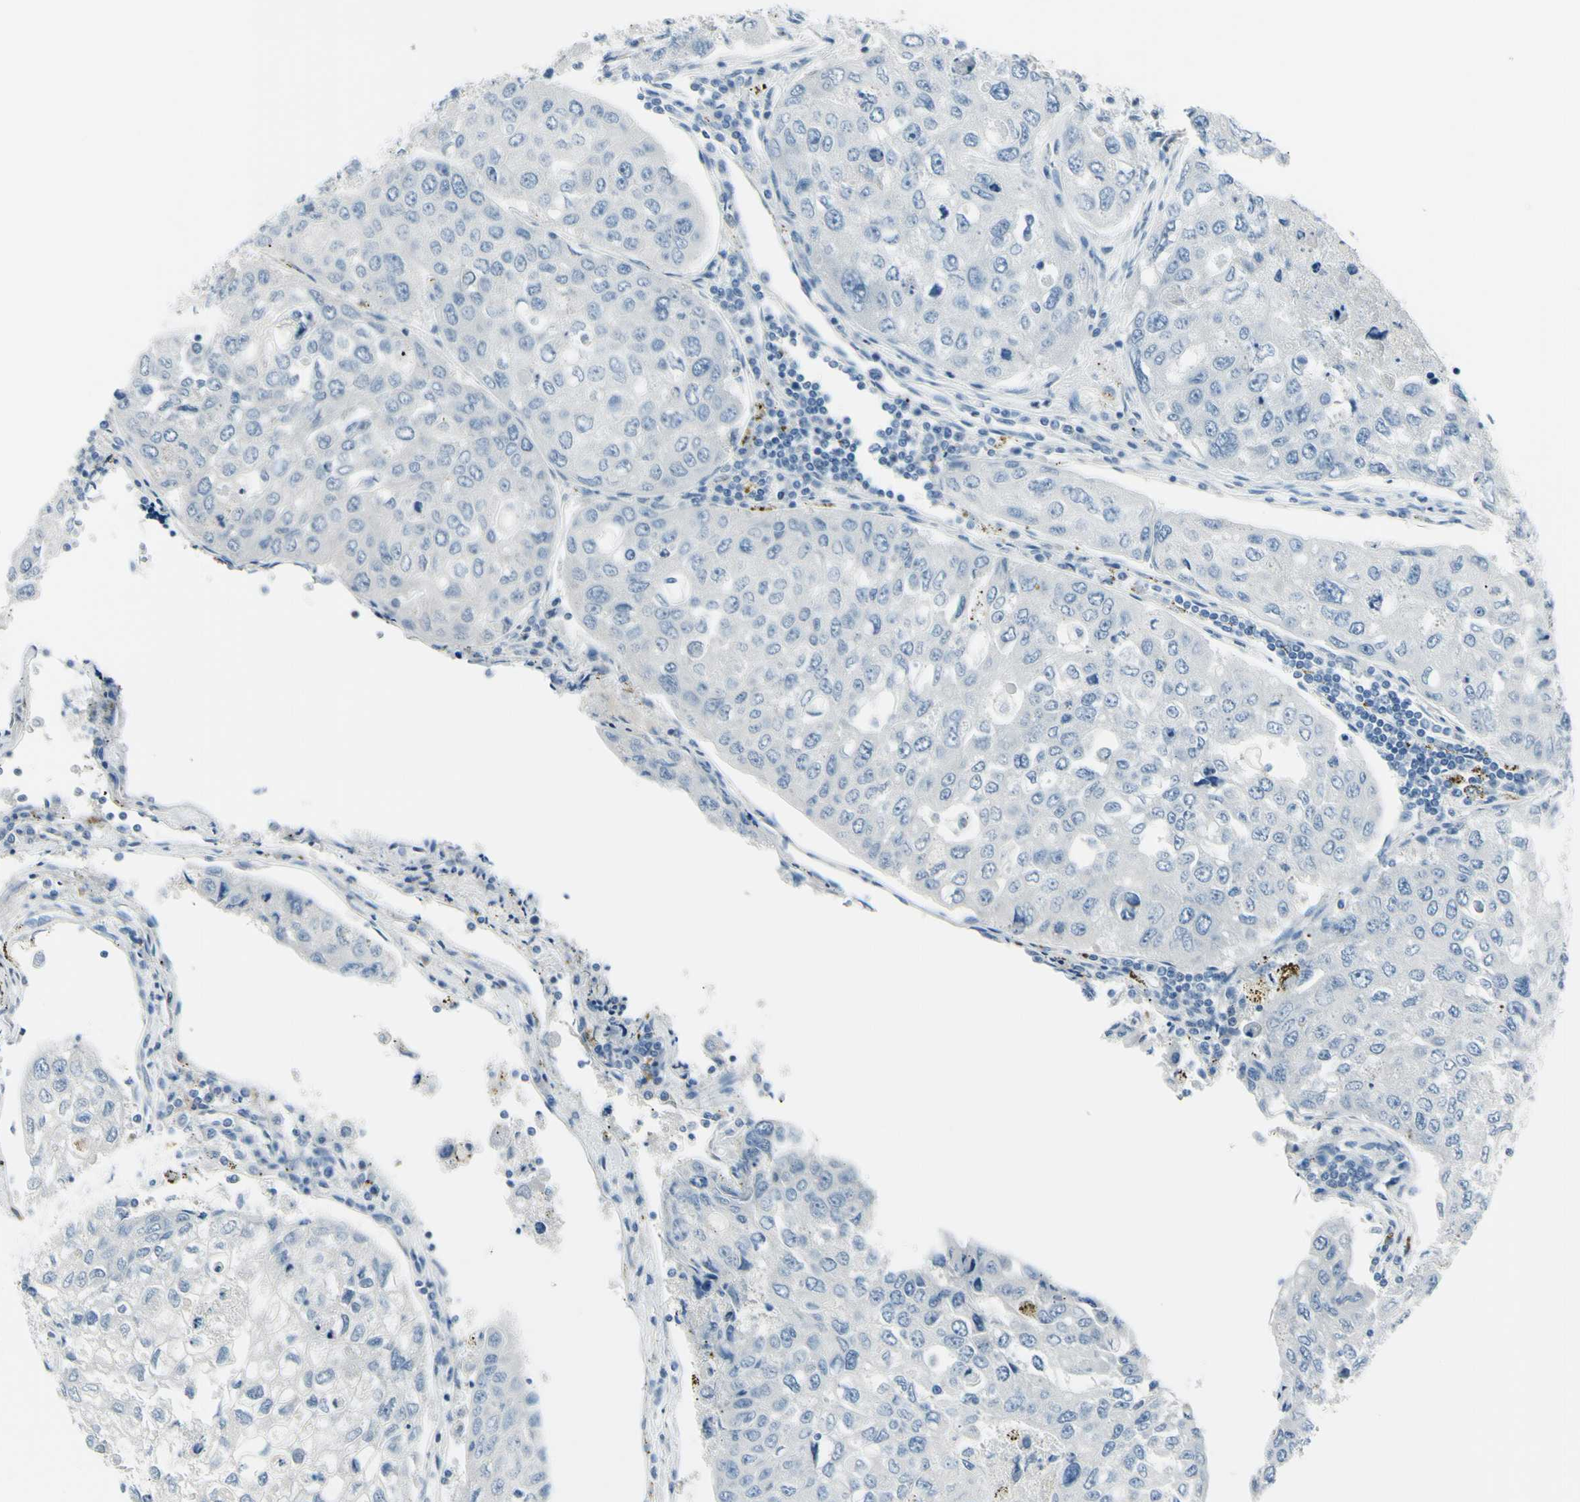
{"staining": {"intensity": "negative", "quantity": "none", "location": "none"}, "tissue": "urothelial cancer", "cell_type": "Tumor cells", "image_type": "cancer", "snomed": [{"axis": "morphology", "description": "Urothelial carcinoma, High grade"}, {"axis": "topography", "description": "Lymph node"}, {"axis": "topography", "description": "Urinary bladder"}], "caption": "There is no significant expression in tumor cells of urothelial cancer.", "gene": "DLG4", "patient": {"sex": "male", "age": 51}}